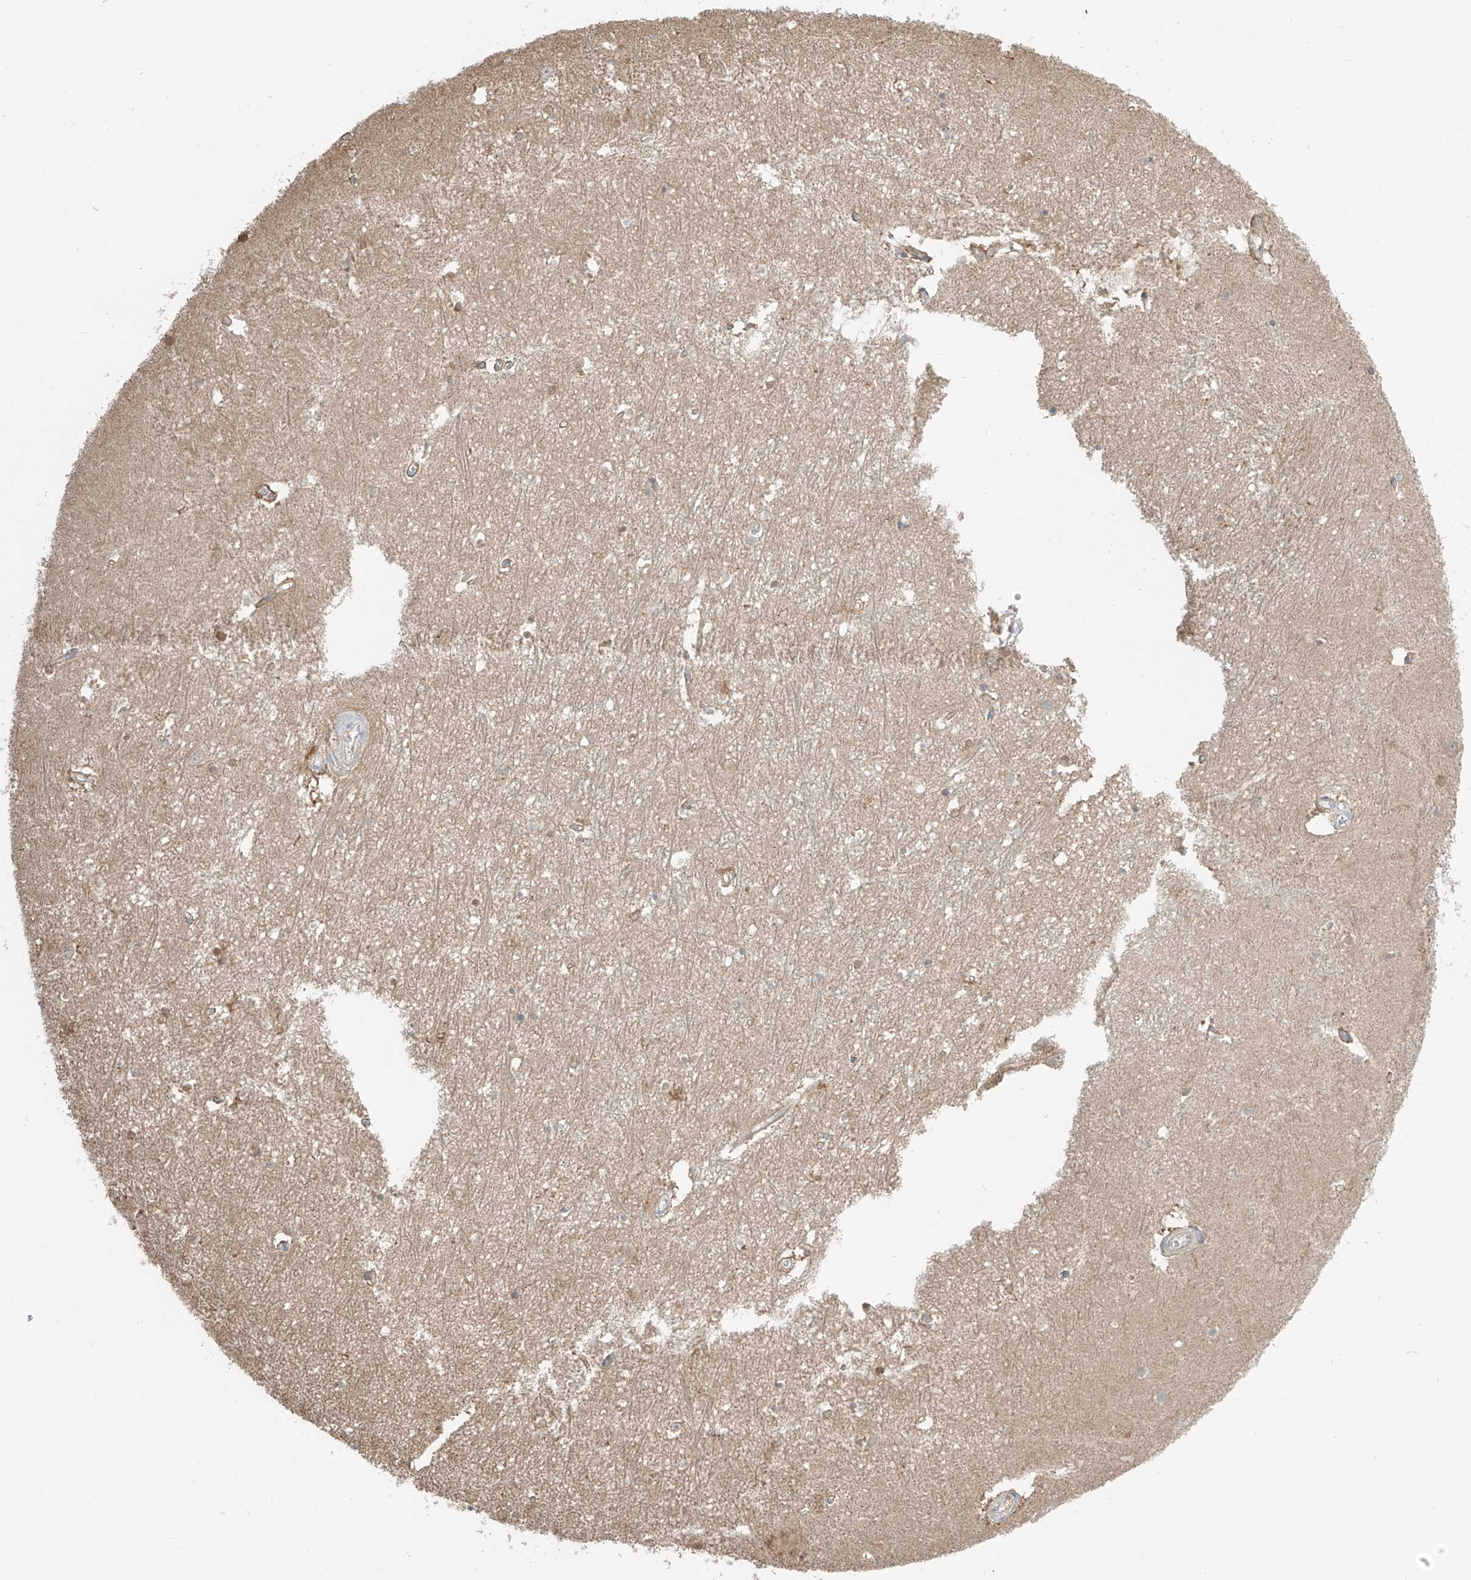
{"staining": {"intensity": "weak", "quantity": "<25%", "location": "cytoplasmic/membranous"}, "tissue": "hippocampus", "cell_type": "Glial cells", "image_type": "normal", "snomed": [{"axis": "morphology", "description": "Normal tissue, NOS"}, {"axis": "topography", "description": "Hippocampus"}], "caption": "High magnification brightfield microscopy of unremarkable hippocampus stained with DAB (3,3'-diaminobenzidine) (brown) and counterstained with hematoxylin (blue): glial cells show no significant expression.", "gene": "ETHE1", "patient": {"sex": "female", "age": 64}}